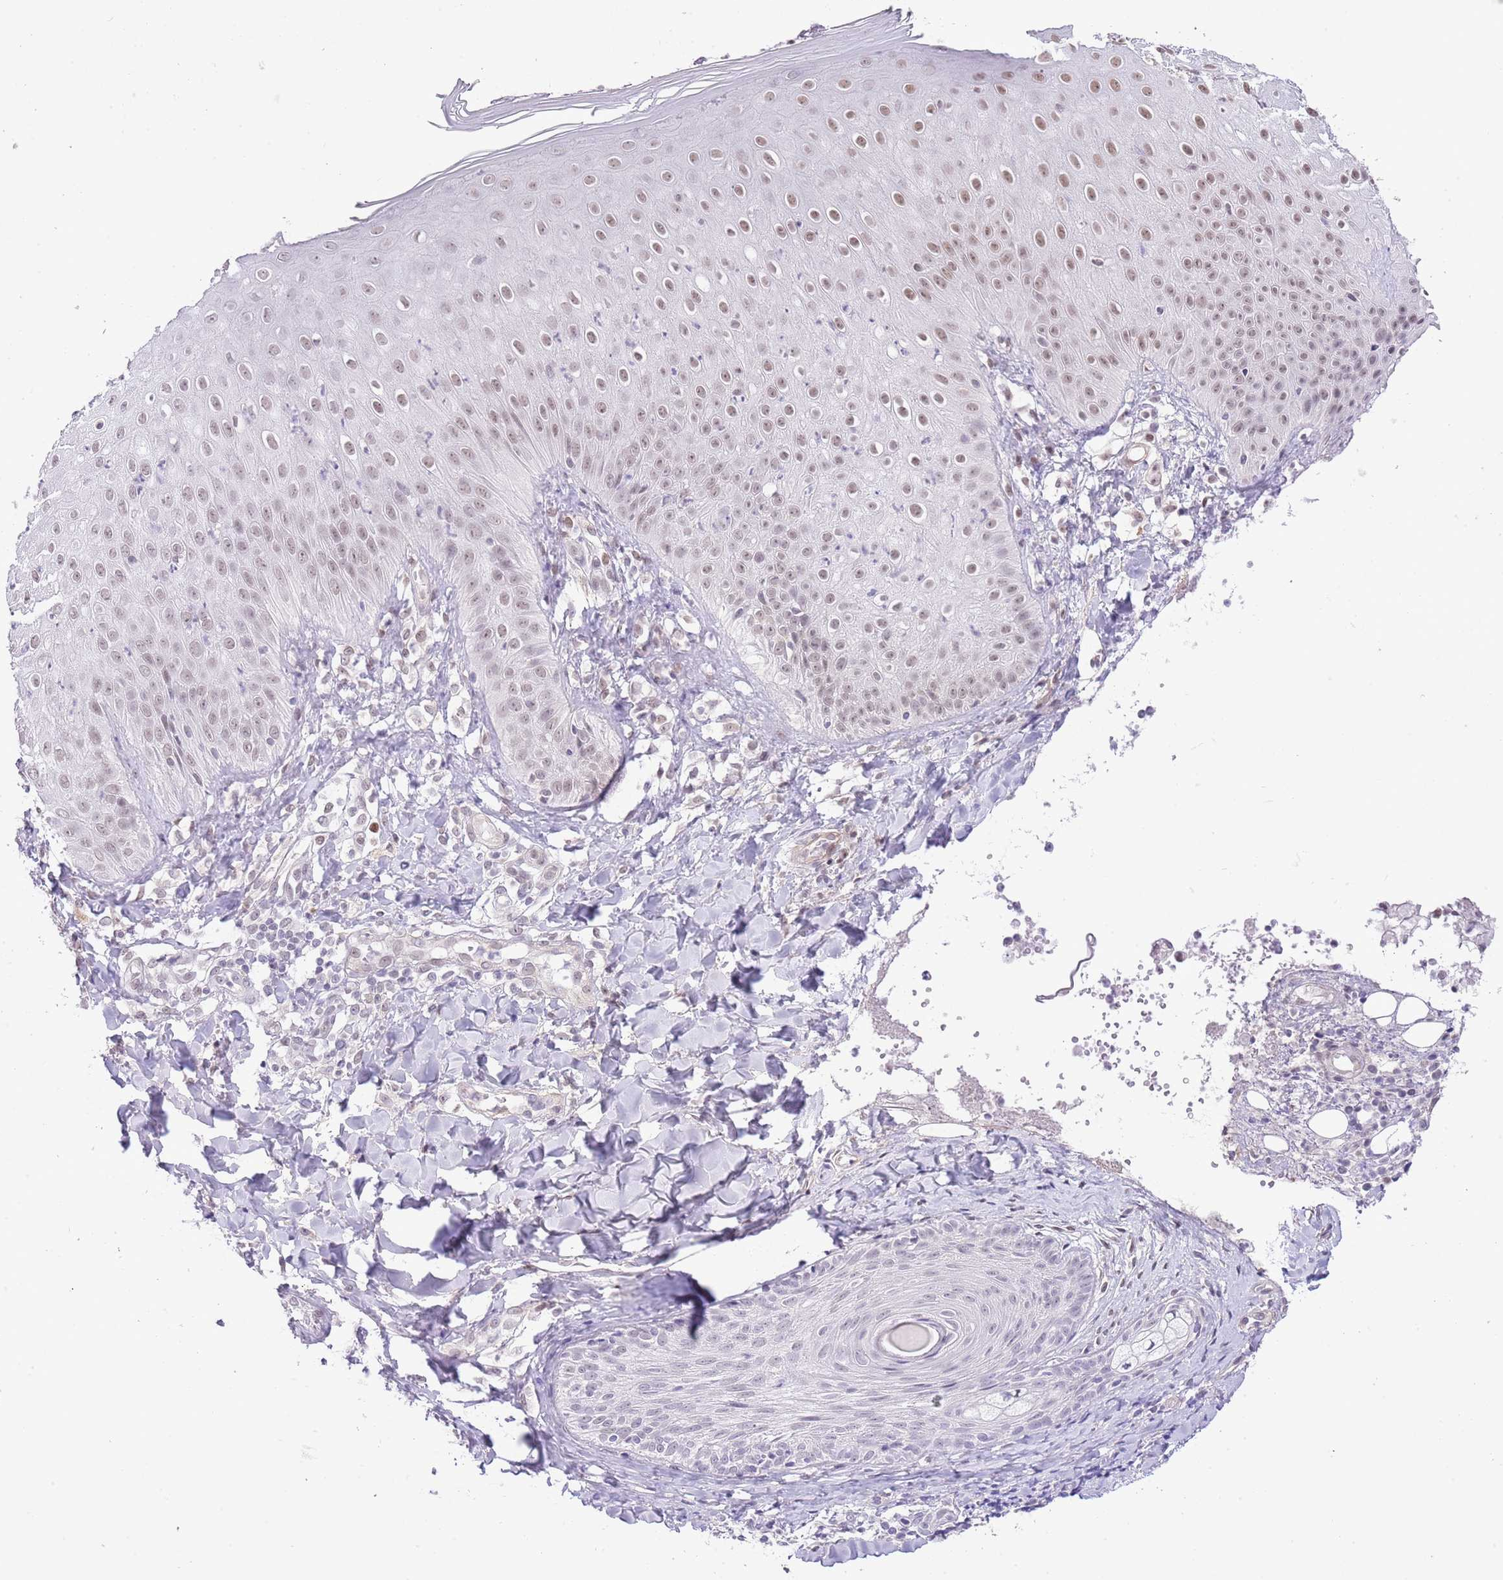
{"staining": {"intensity": "weak", "quantity": "<25%", "location": "cytoplasmic/membranous"}, "tissue": "skin", "cell_type": "Epidermal cells", "image_type": "normal", "snomed": [{"axis": "morphology", "description": "Normal tissue, NOS"}, {"axis": "morphology", "description": "Inflammation, NOS"}, {"axis": "topography", "description": "Soft tissue"}, {"axis": "topography", "description": "Anal"}], "caption": "Protein analysis of normal skin displays no significant expression in epidermal cells.", "gene": "MIDN", "patient": {"sex": "female", "age": 15}}